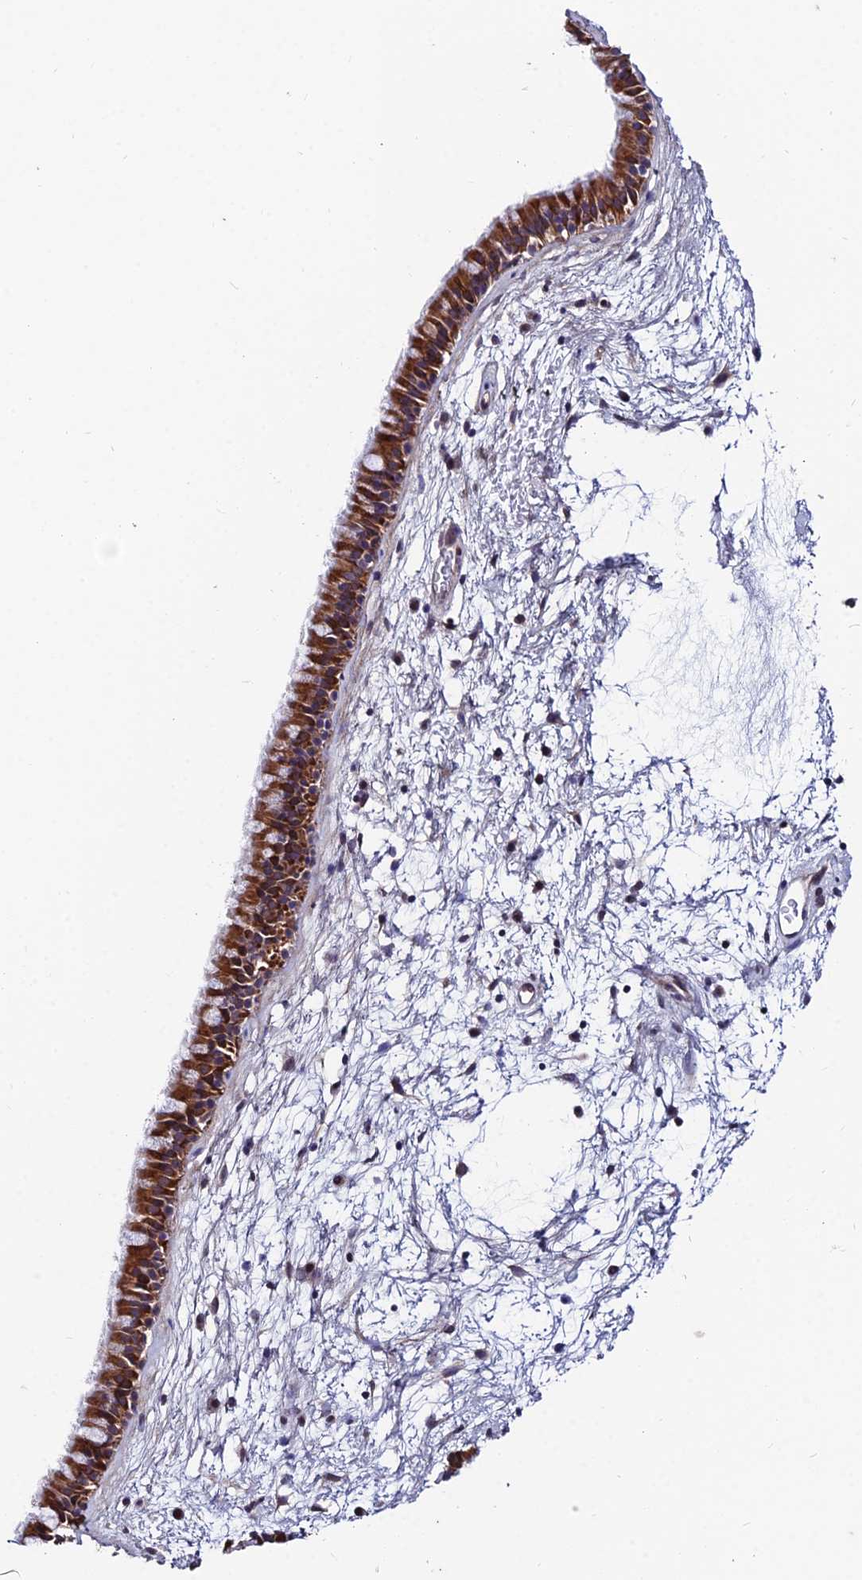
{"staining": {"intensity": "strong", "quantity": ">75%", "location": "cytoplasmic/membranous"}, "tissue": "nasopharynx", "cell_type": "Respiratory epithelial cells", "image_type": "normal", "snomed": [{"axis": "morphology", "description": "Normal tissue, NOS"}, {"axis": "morphology", "description": "Inflammation, NOS"}, {"axis": "topography", "description": "Nasopharynx"}], "caption": "Brown immunohistochemical staining in unremarkable nasopharynx exhibits strong cytoplasmic/membranous staining in approximately >75% of respiratory epithelial cells.", "gene": "INPP4A", "patient": {"sex": "male", "age": 48}}